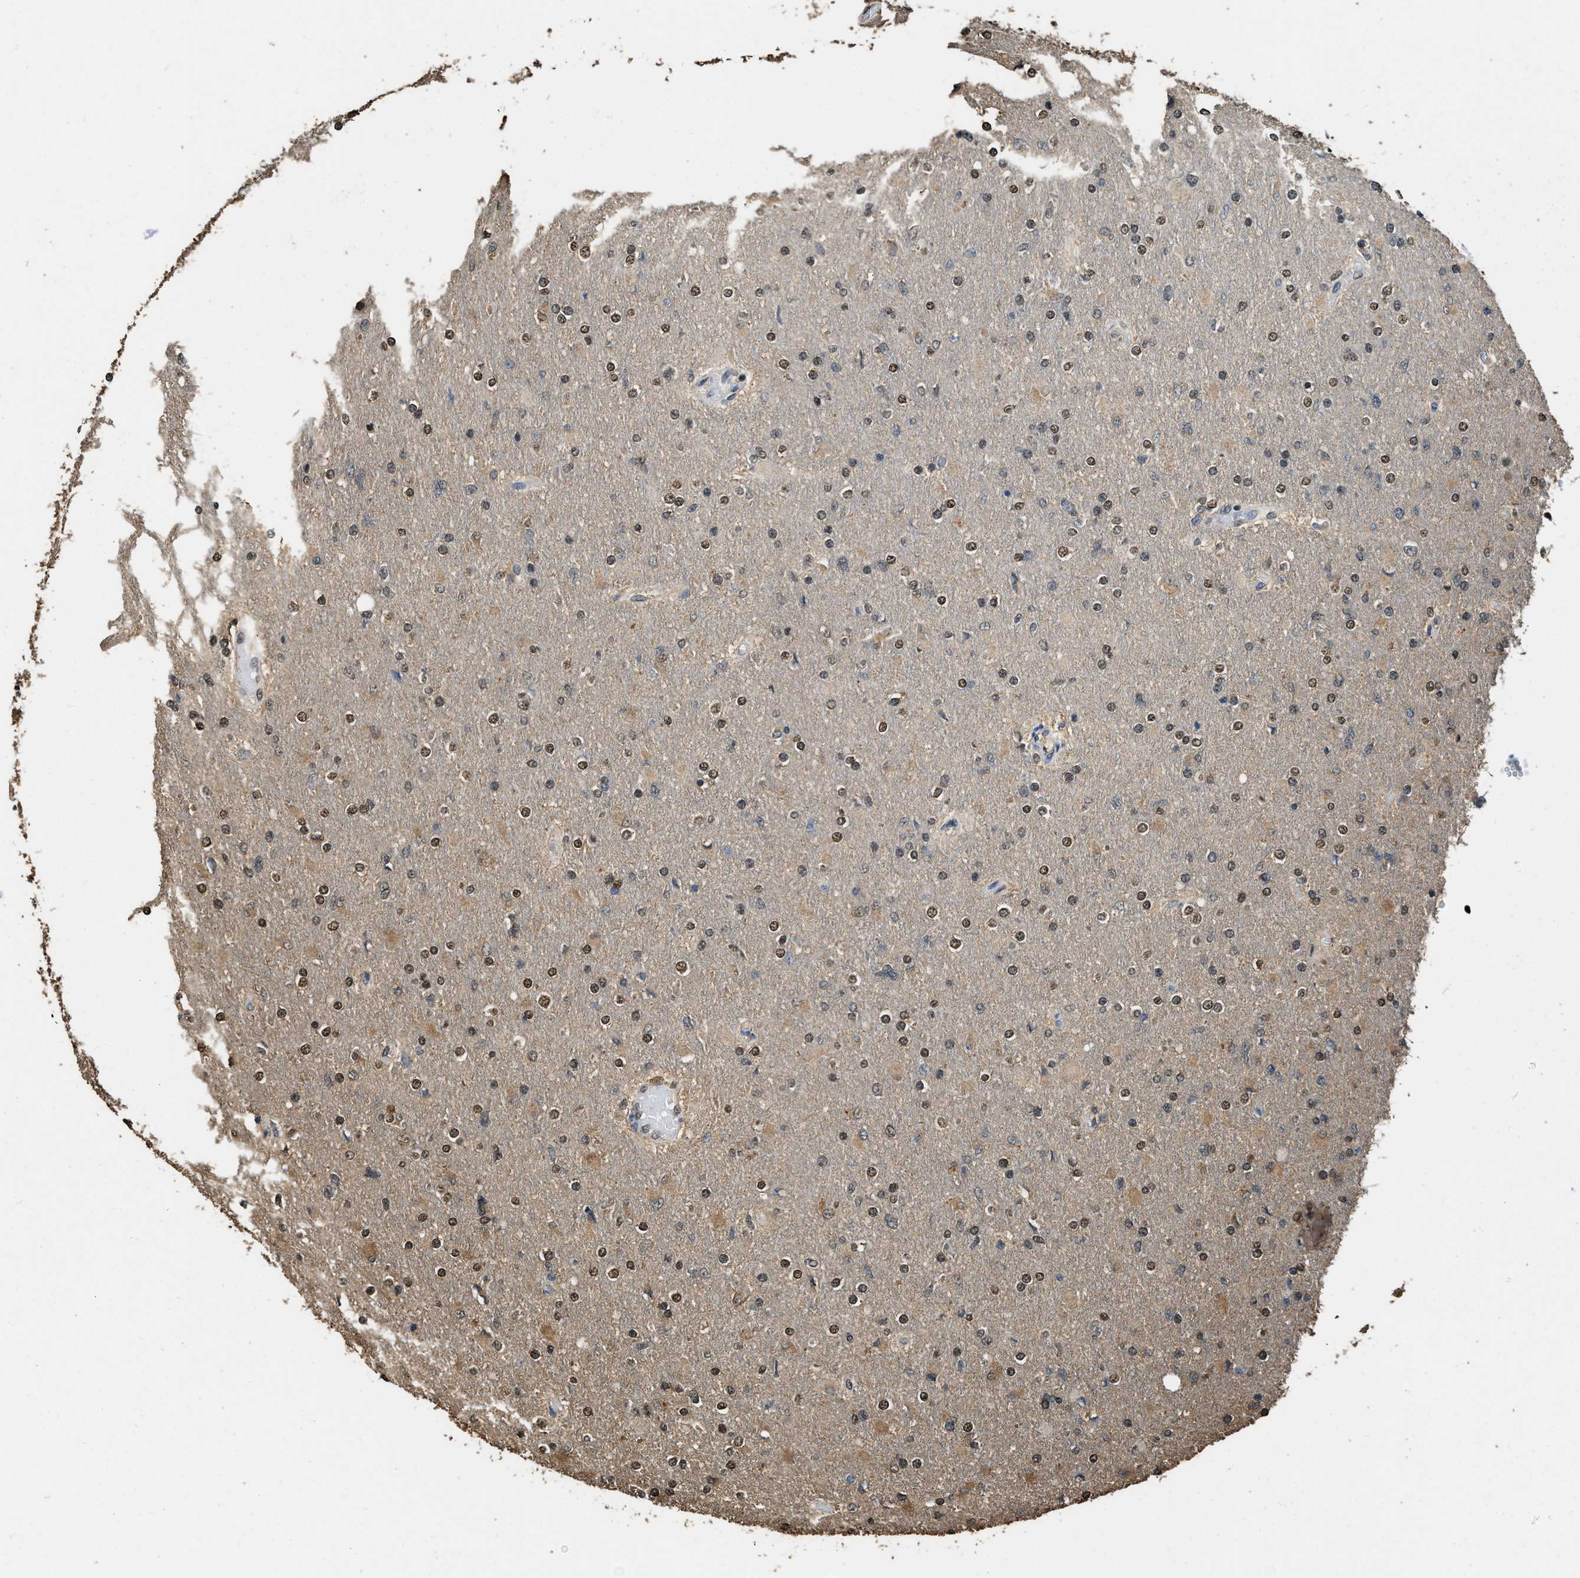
{"staining": {"intensity": "moderate", "quantity": "25%-75%", "location": "nuclear"}, "tissue": "glioma", "cell_type": "Tumor cells", "image_type": "cancer", "snomed": [{"axis": "morphology", "description": "Glioma, malignant, High grade"}, {"axis": "topography", "description": "Cerebral cortex"}], "caption": "Malignant glioma (high-grade) tissue displays moderate nuclear staining in approximately 25%-75% of tumor cells, visualized by immunohistochemistry. The protein of interest is stained brown, and the nuclei are stained in blue (DAB (3,3'-diaminobenzidine) IHC with brightfield microscopy, high magnification).", "gene": "GAPDH", "patient": {"sex": "female", "age": 36}}